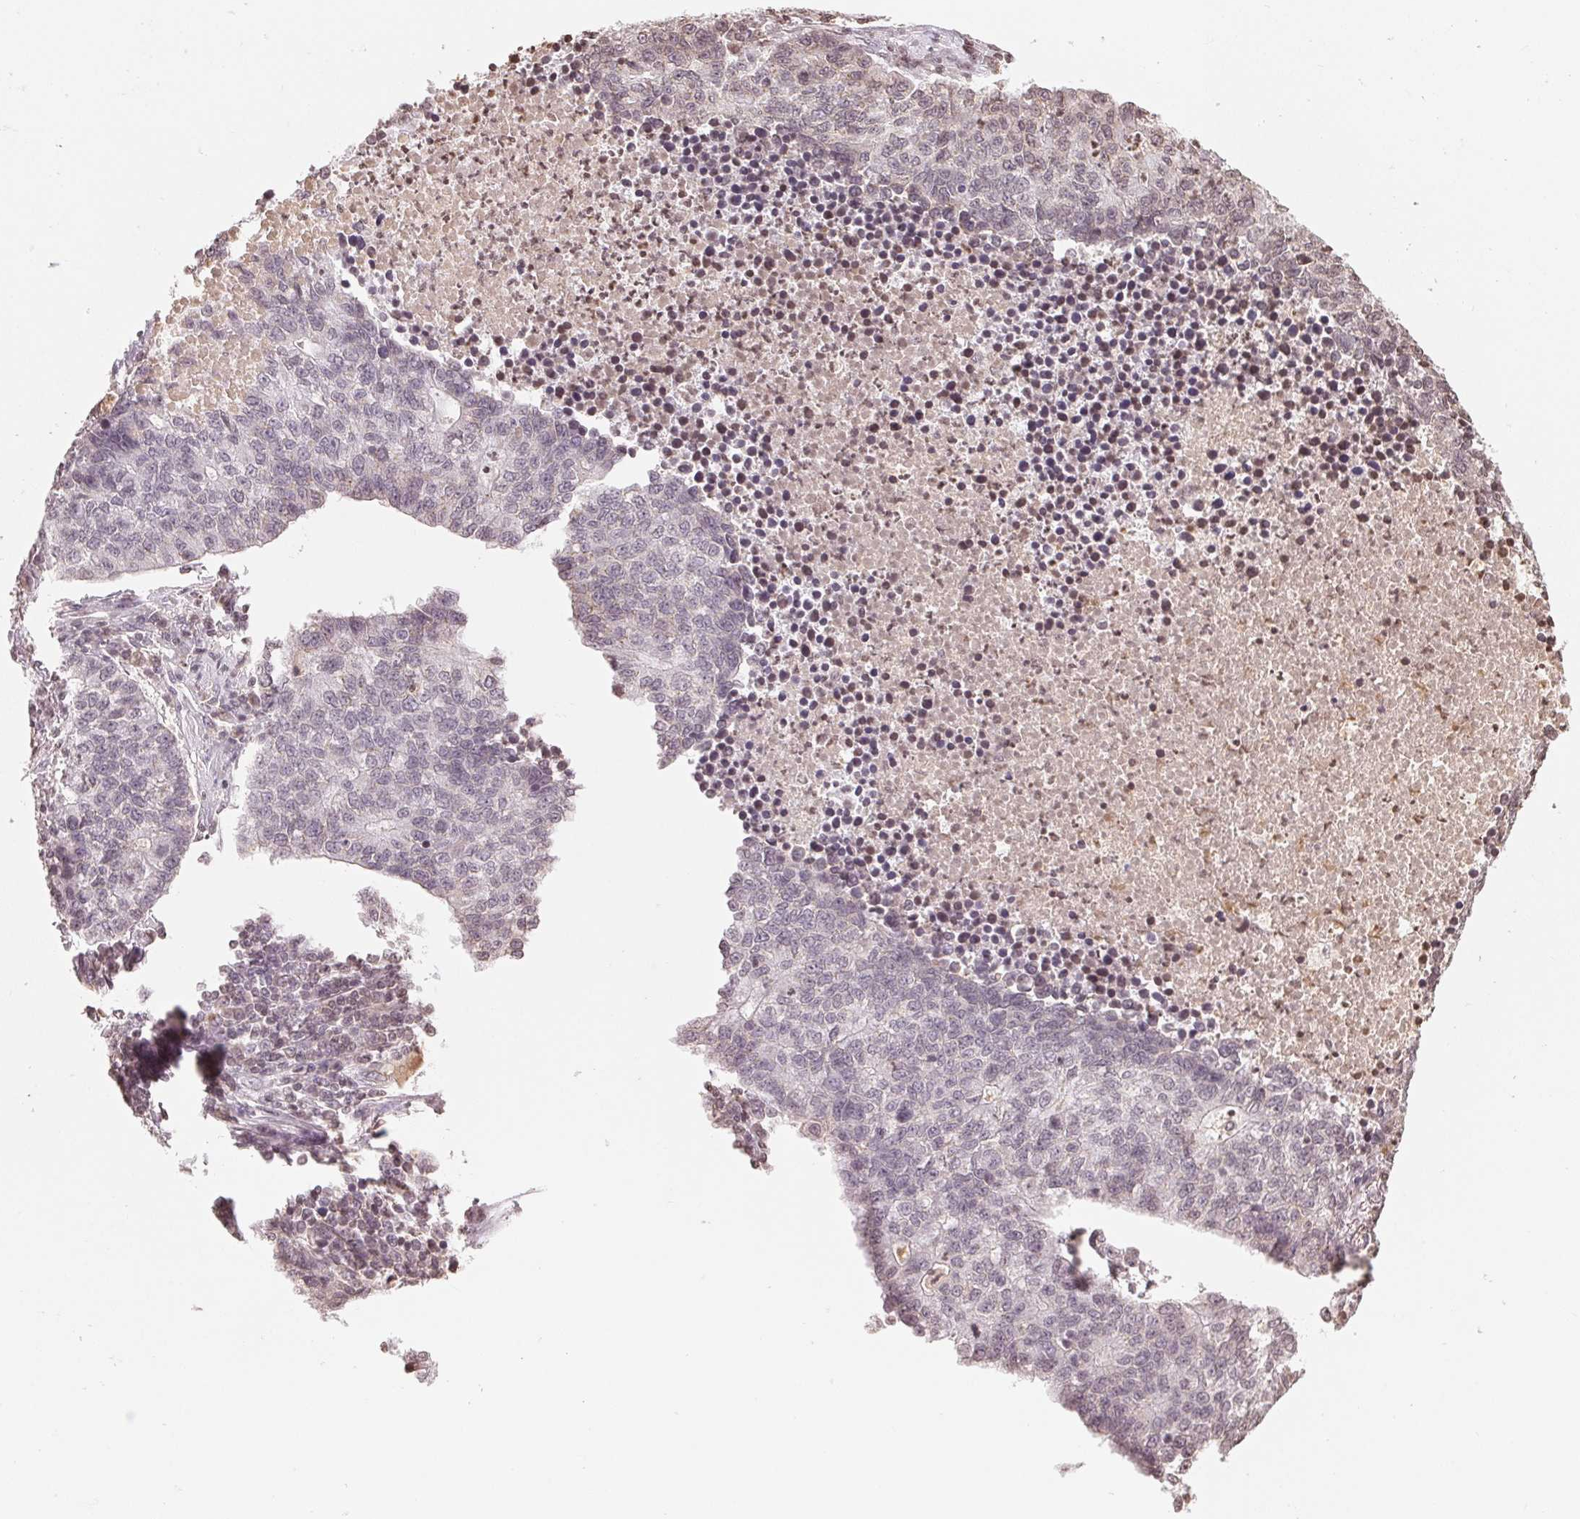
{"staining": {"intensity": "weak", "quantity": "<25%", "location": "nuclear"}, "tissue": "lung cancer", "cell_type": "Tumor cells", "image_type": "cancer", "snomed": [{"axis": "morphology", "description": "Adenocarcinoma, NOS"}, {"axis": "topography", "description": "Lung"}], "caption": "Immunohistochemistry (IHC) of human lung adenocarcinoma displays no expression in tumor cells.", "gene": "TBP", "patient": {"sex": "male", "age": 57}}